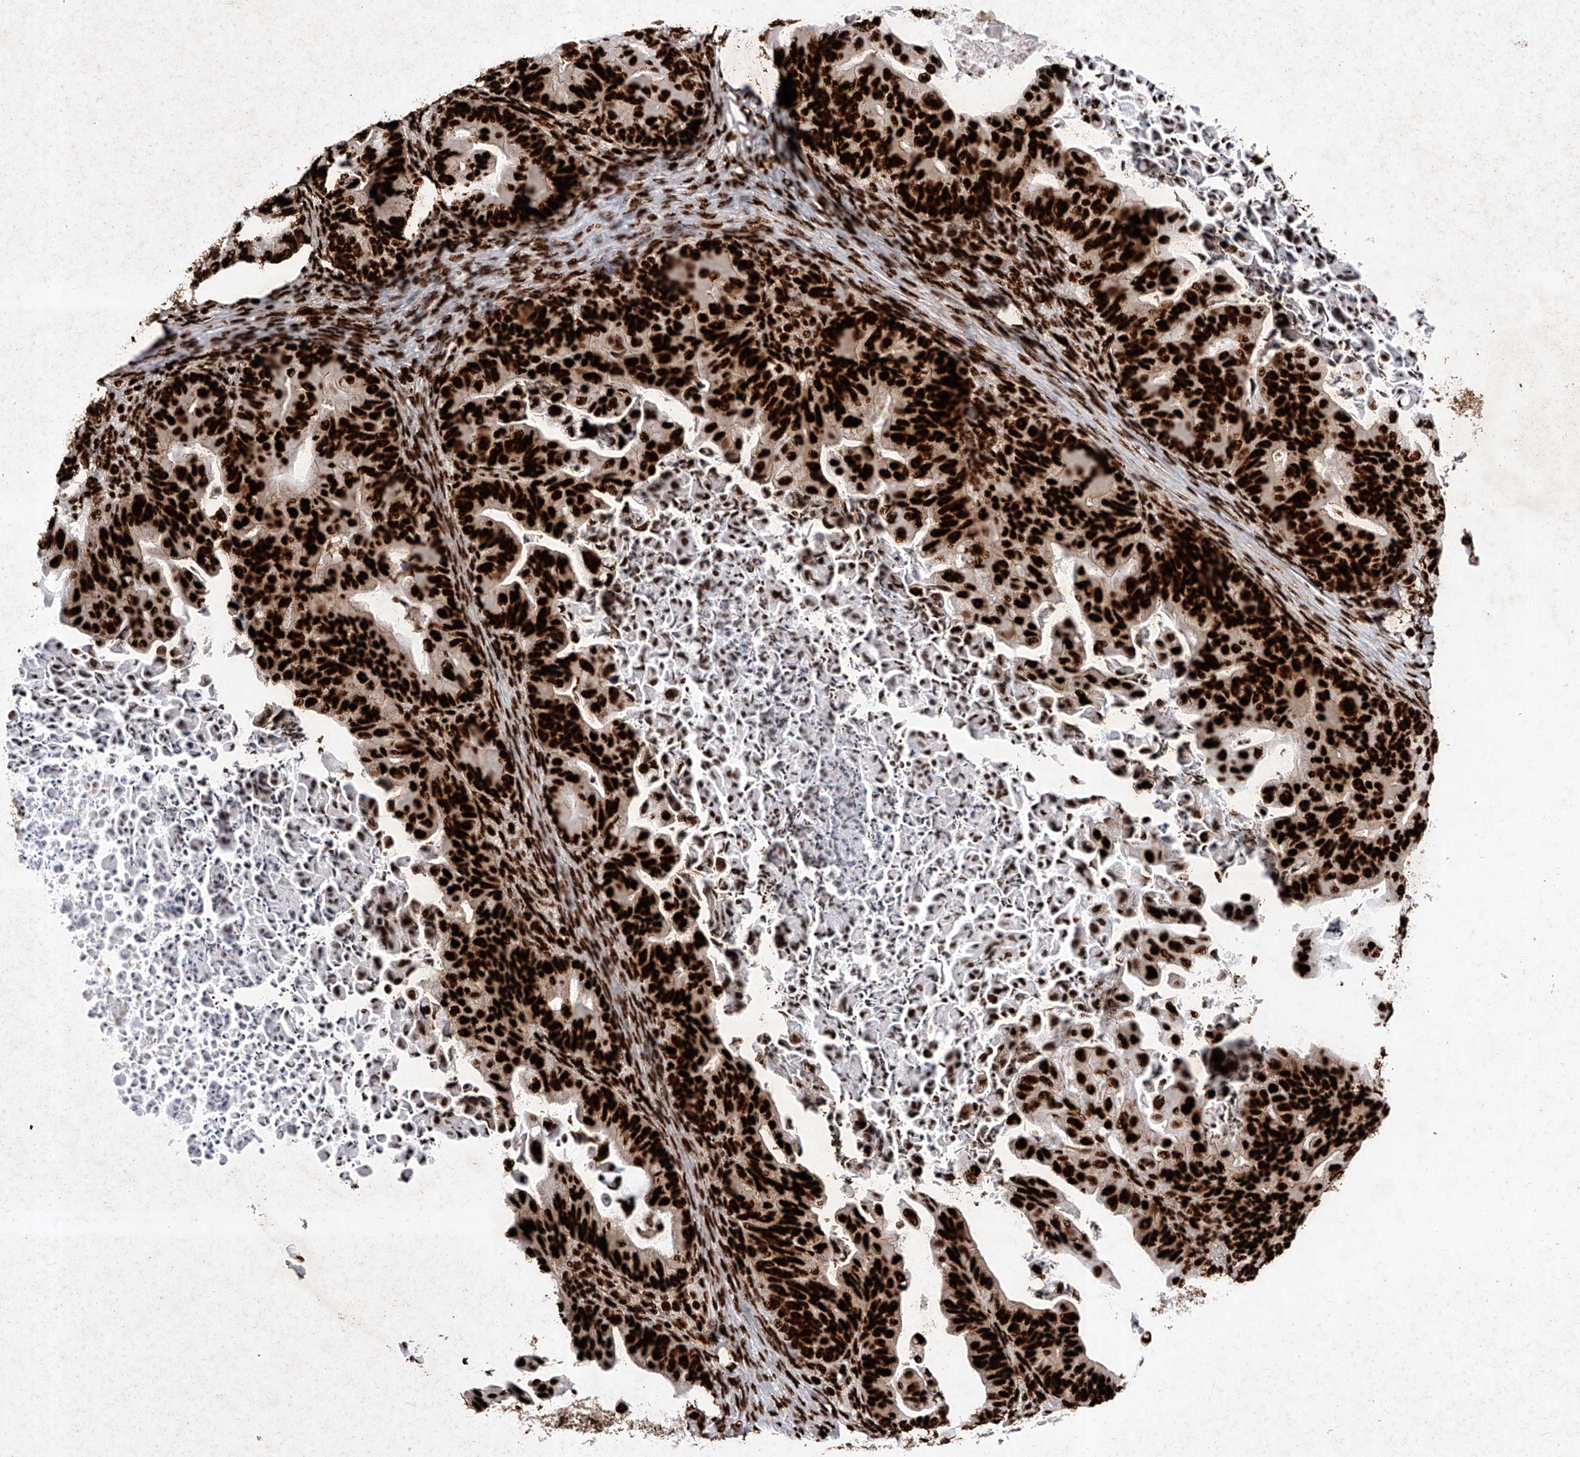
{"staining": {"intensity": "strong", "quantity": ">75%", "location": "nuclear"}, "tissue": "ovarian cancer", "cell_type": "Tumor cells", "image_type": "cancer", "snomed": [{"axis": "morphology", "description": "Cystadenocarcinoma, mucinous, NOS"}, {"axis": "topography", "description": "Ovary"}], "caption": "An IHC micrograph of neoplastic tissue is shown. Protein staining in brown labels strong nuclear positivity in ovarian cancer within tumor cells.", "gene": "SRSF6", "patient": {"sex": "female", "age": 37}}